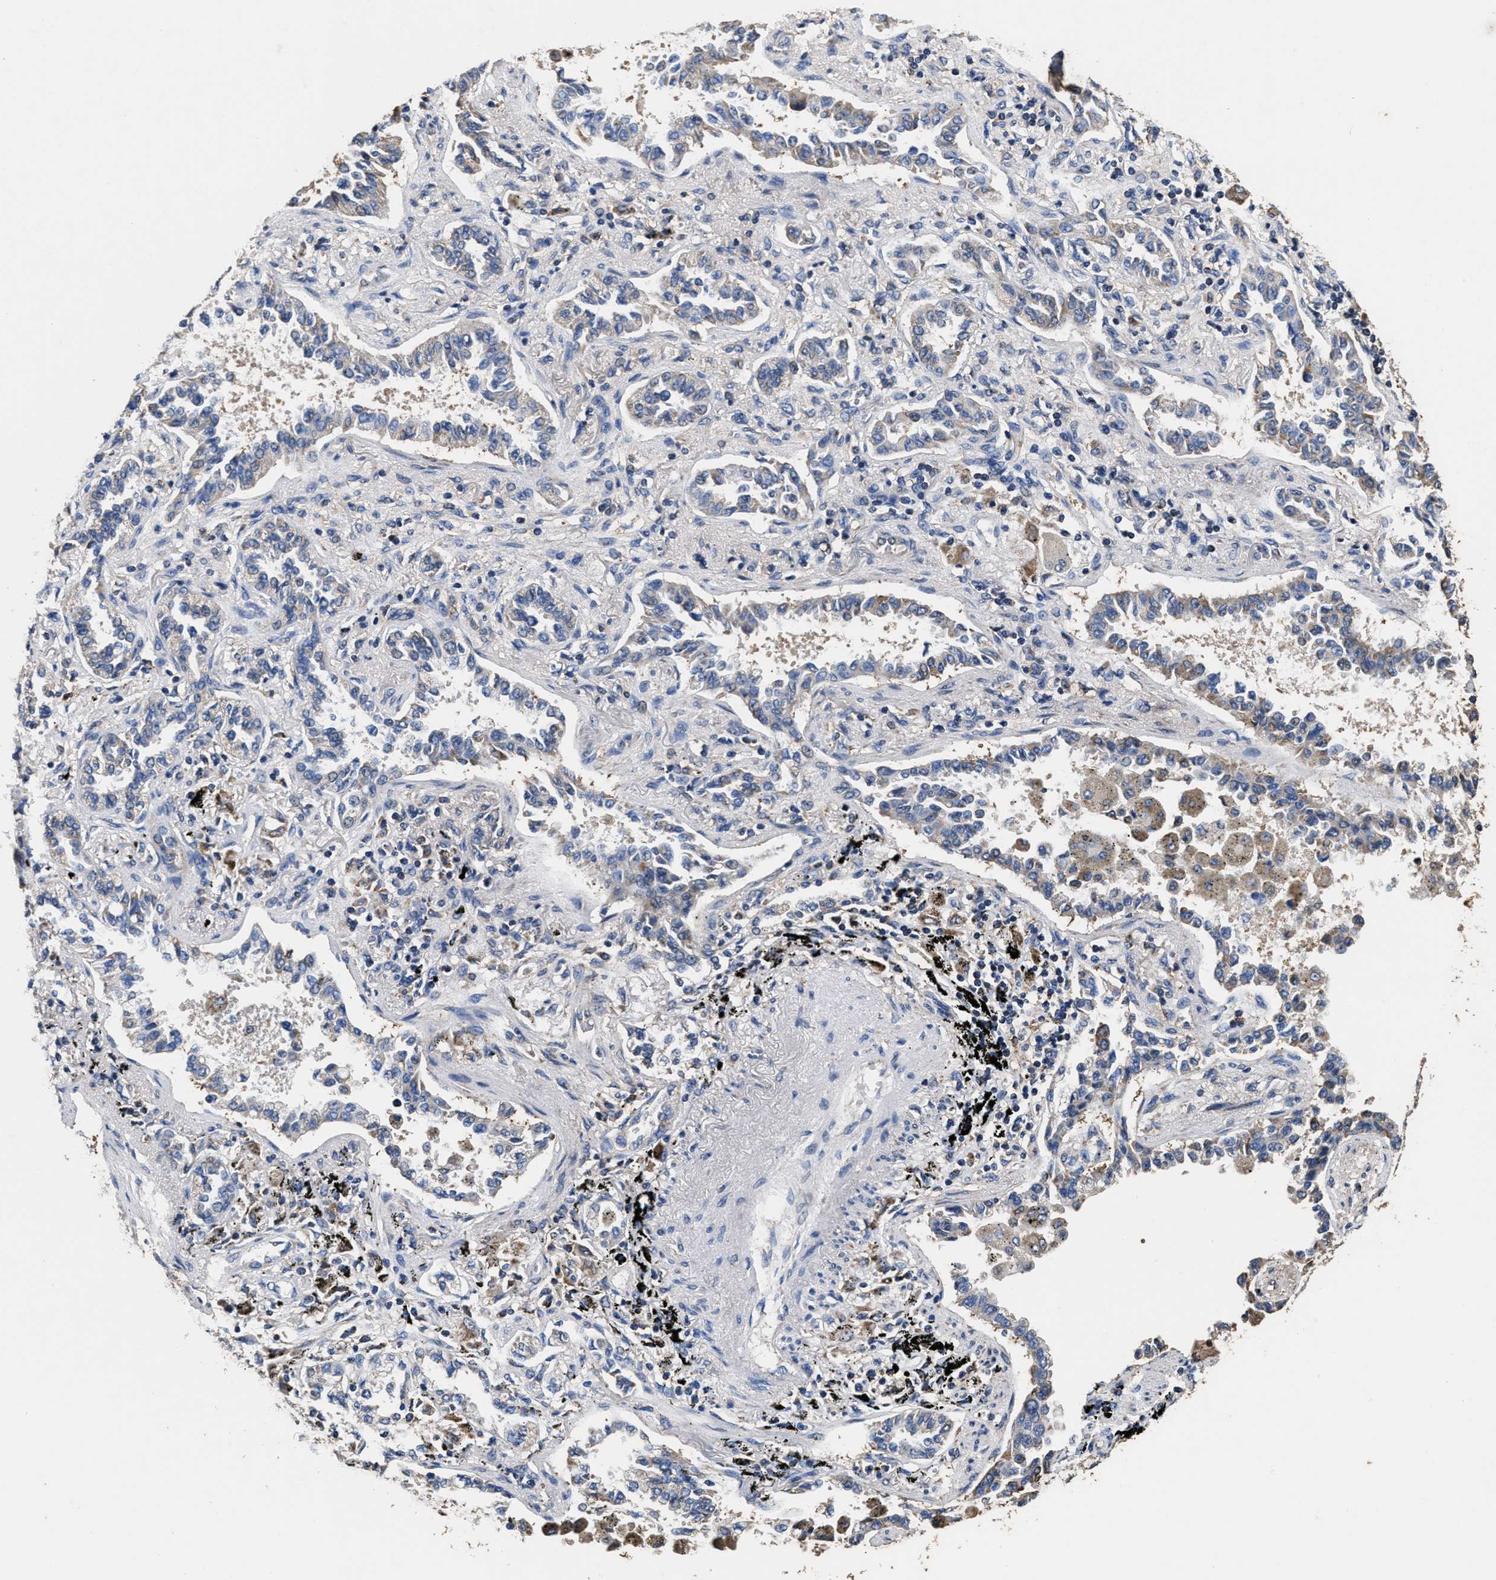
{"staining": {"intensity": "weak", "quantity": "<25%", "location": "cytoplasmic/membranous"}, "tissue": "lung cancer", "cell_type": "Tumor cells", "image_type": "cancer", "snomed": [{"axis": "morphology", "description": "Normal tissue, NOS"}, {"axis": "morphology", "description": "Adenocarcinoma, NOS"}, {"axis": "topography", "description": "Lung"}], "caption": "Tumor cells are negative for brown protein staining in lung adenocarcinoma.", "gene": "ACLY", "patient": {"sex": "male", "age": 59}}